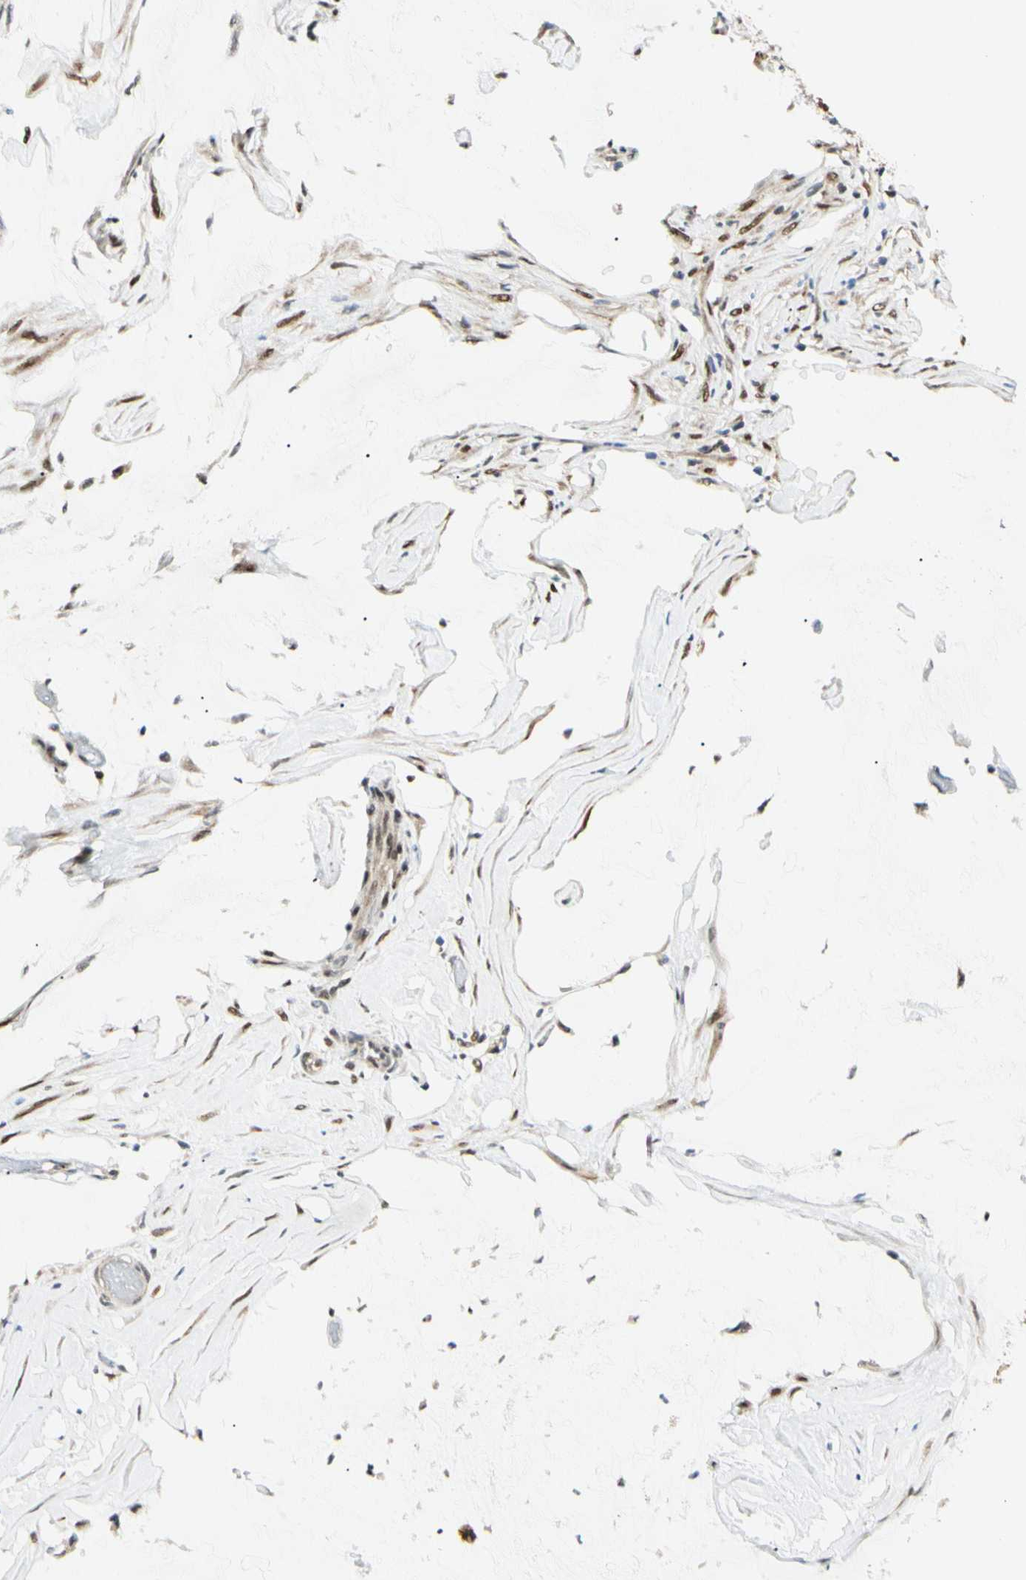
{"staining": {"intensity": "strong", "quantity": ">75%", "location": "cytoplasmic/membranous"}, "tissue": "ovarian cancer", "cell_type": "Tumor cells", "image_type": "cancer", "snomed": [{"axis": "morphology", "description": "Cystadenocarcinoma, mucinous, NOS"}, {"axis": "topography", "description": "Ovary"}], "caption": "Tumor cells reveal high levels of strong cytoplasmic/membranous expression in approximately >75% of cells in human ovarian cancer.", "gene": "ATXN1", "patient": {"sex": "female", "age": 39}}